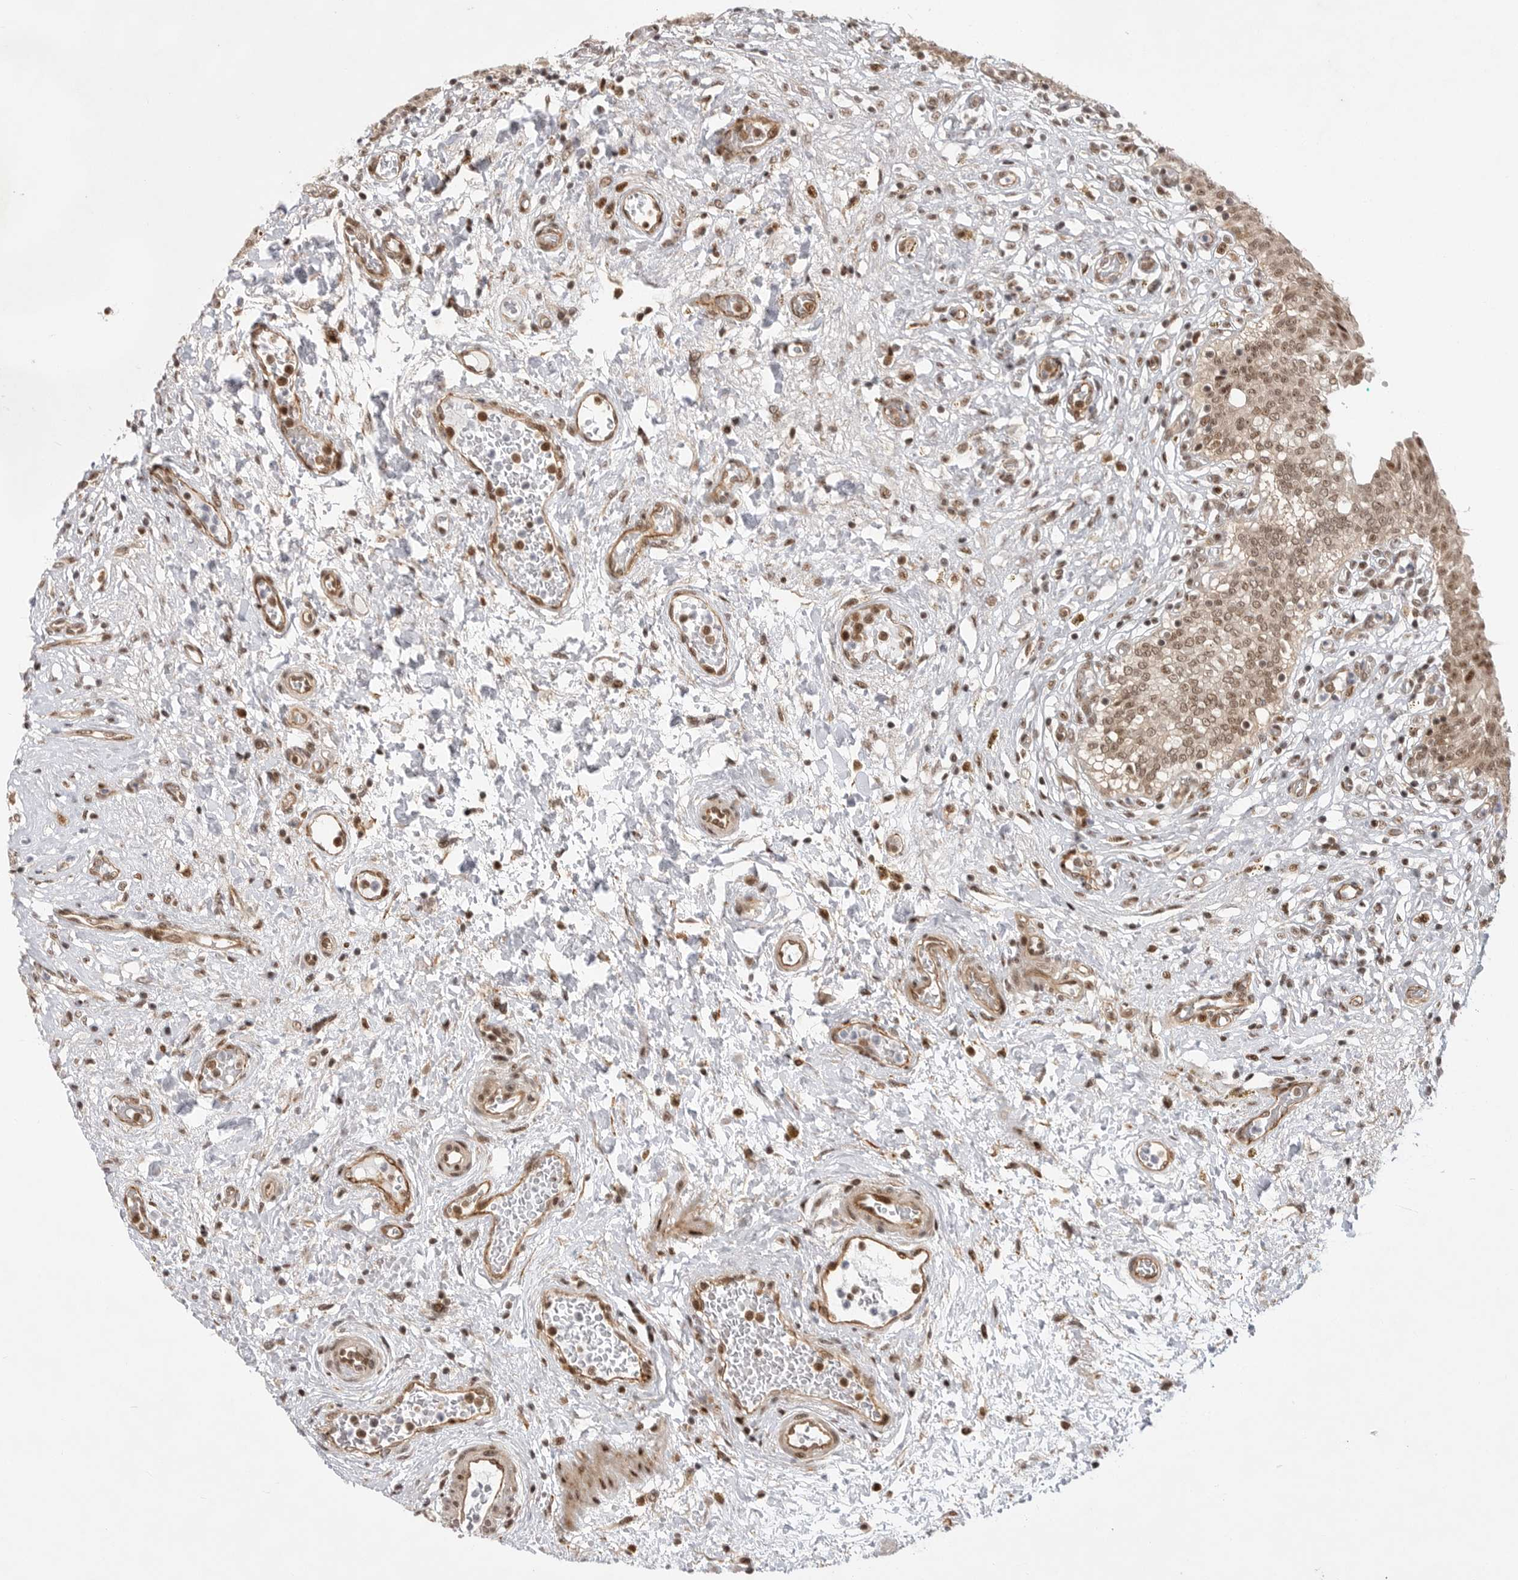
{"staining": {"intensity": "strong", "quantity": ">75%", "location": "cytoplasmic/membranous,nuclear"}, "tissue": "urinary bladder", "cell_type": "Urothelial cells", "image_type": "normal", "snomed": [{"axis": "morphology", "description": "Urothelial carcinoma, High grade"}, {"axis": "topography", "description": "Urinary bladder"}], "caption": "About >75% of urothelial cells in unremarkable urinary bladder exhibit strong cytoplasmic/membranous,nuclear protein positivity as visualized by brown immunohistochemical staining.", "gene": "GPATCH2", "patient": {"sex": "male", "age": 46}}